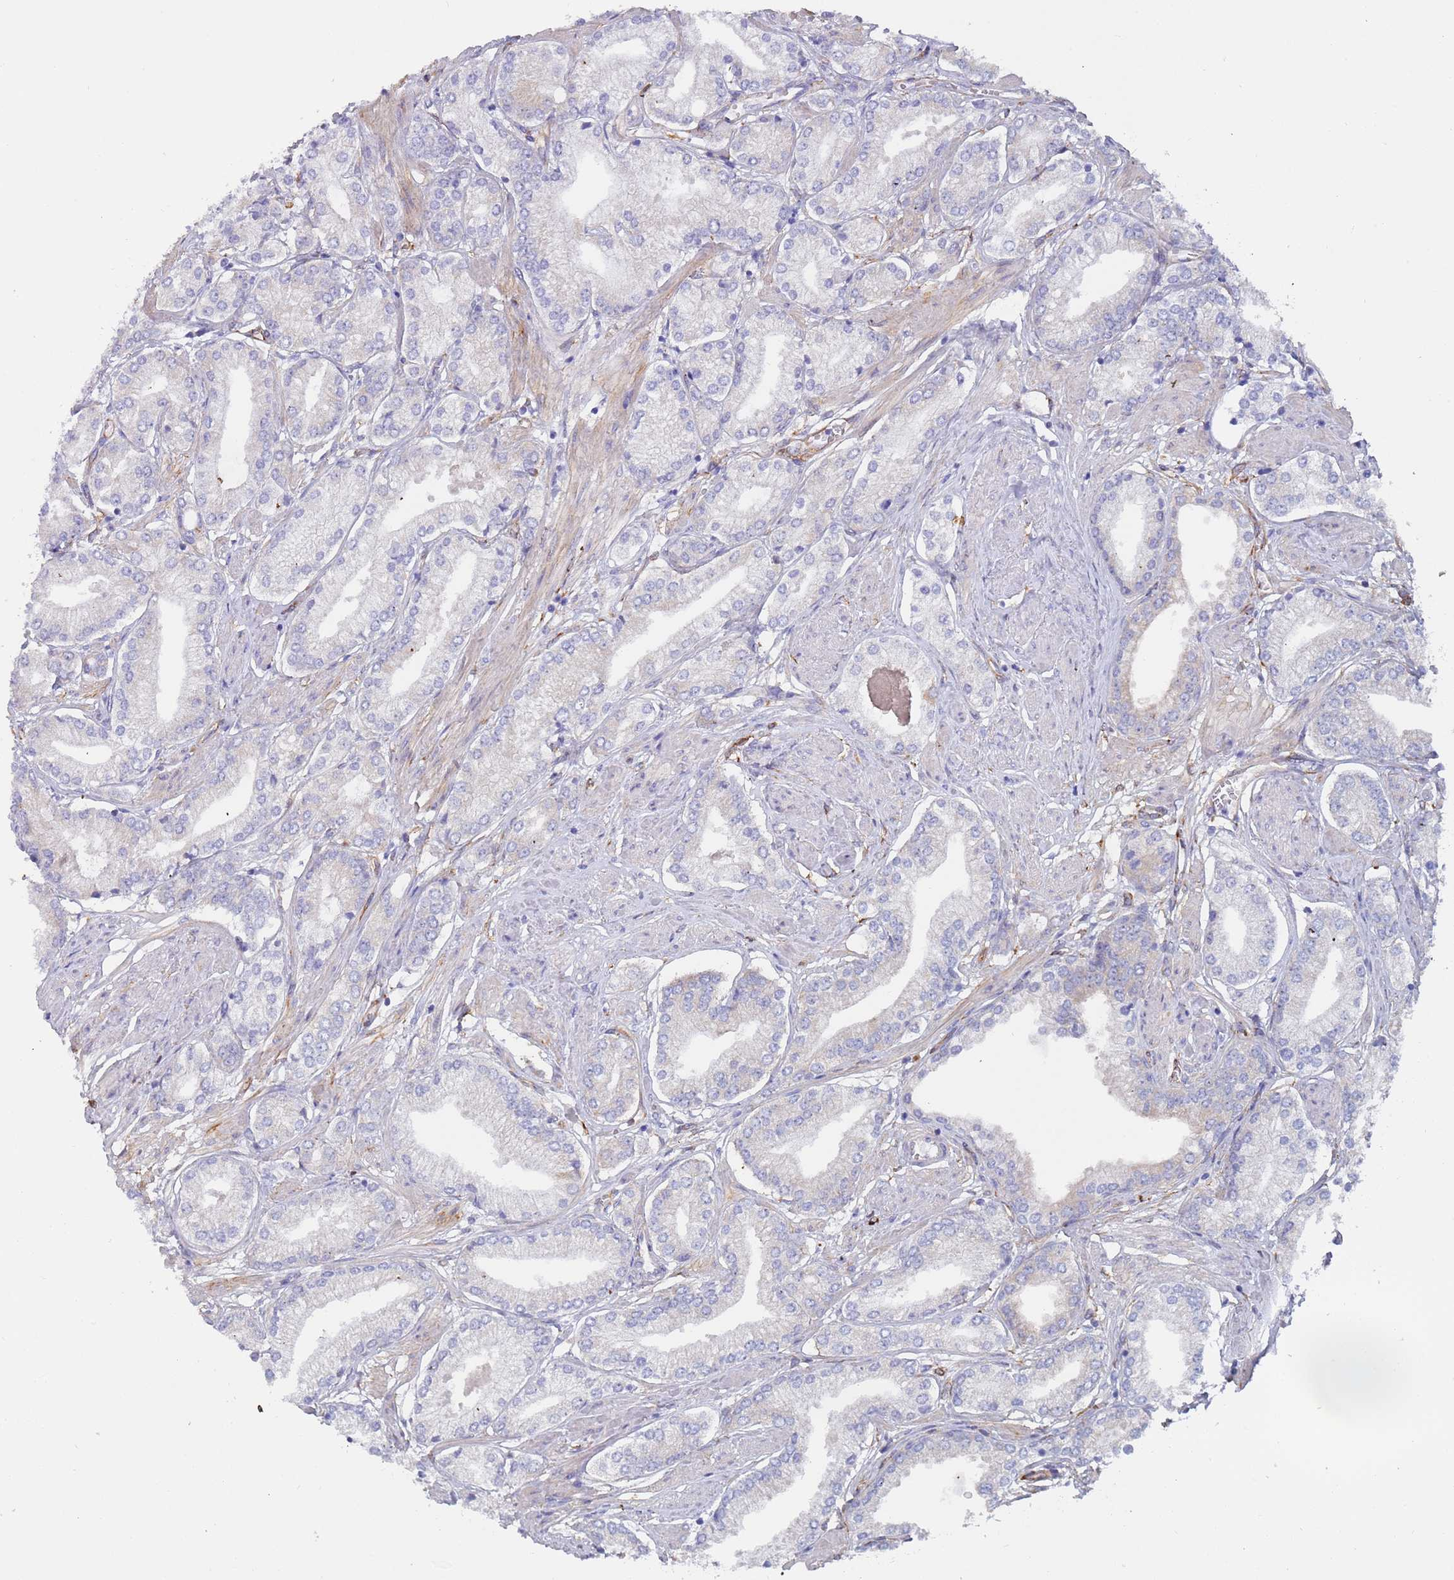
{"staining": {"intensity": "negative", "quantity": "none", "location": "none"}, "tissue": "prostate cancer", "cell_type": "Tumor cells", "image_type": "cancer", "snomed": [{"axis": "morphology", "description": "Adenocarcinoma, High grade"}, {"axis": "topography", "description": "Prostate and seminal vesicle, NOS"}], "caption": "The image demonstrates no significant expression in tumor cells of prostate cancer. The staining was performed using DAB to visualize the protein expression in brown, while the nuclei were stained in blue with hematoxylin (Magnification: 20x).", "gene": "ZNF844", "patient": {"sex": "male", "age": 64}}